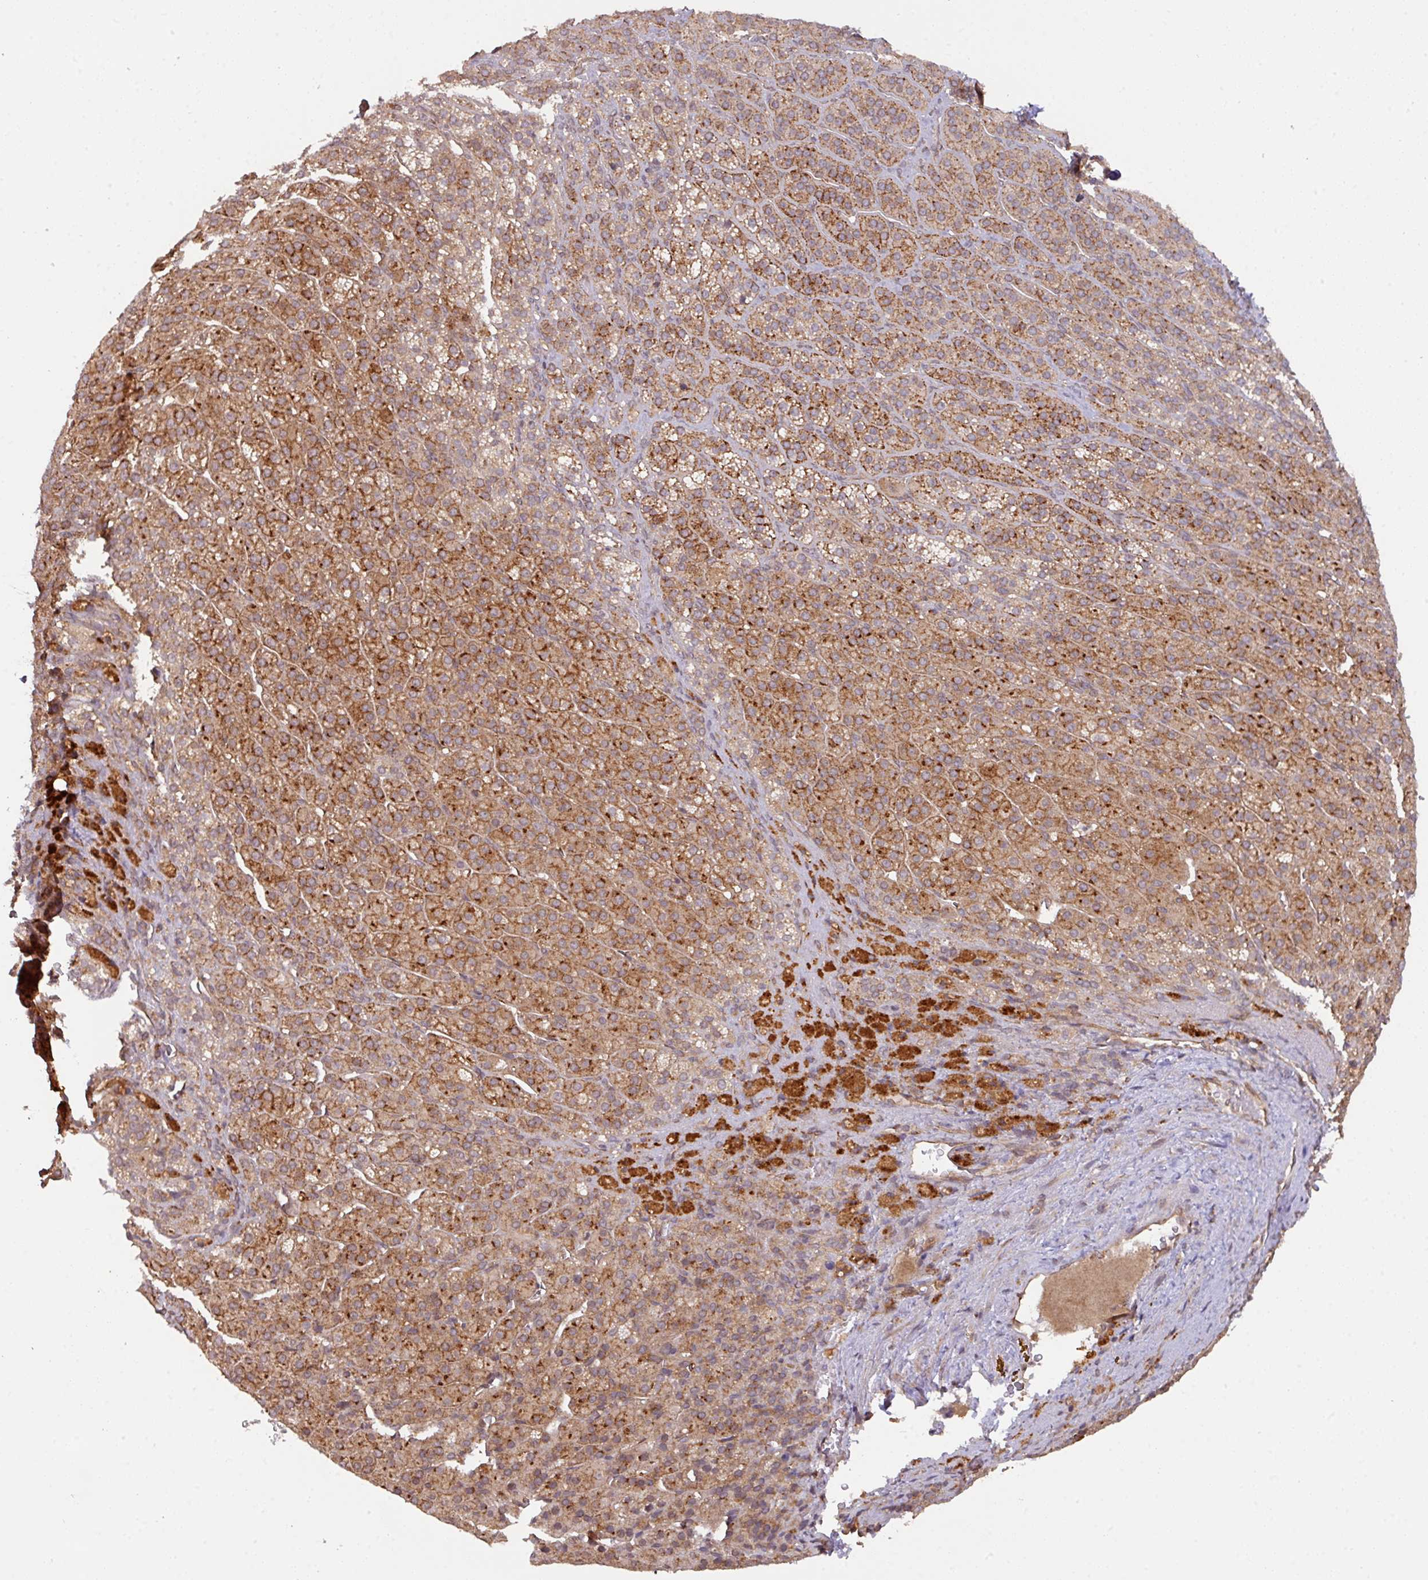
{"staining": {"intensity": "moderate", "quantity": ">75%", "location": "cytoplasmic/membranous"}, "tissue": "adrenal gland", "cell_type": "Glandular cells", "image_type": "normal", "snomed": [{"axis": "morphology", "description": "Normal tissue, NOS"}, {"axis": "topography", "description": "Adrenal gland"}], "caption": "Moderate cytoplasmic/membranous expression is appreciated in about >75% of glandular cells in unremarkable adrenal gland. (DAB = brown stain, brightfield microscopy at high magnification).", "gene": "CYFIP2", "patient": {"sex": "female", "age": 41}}